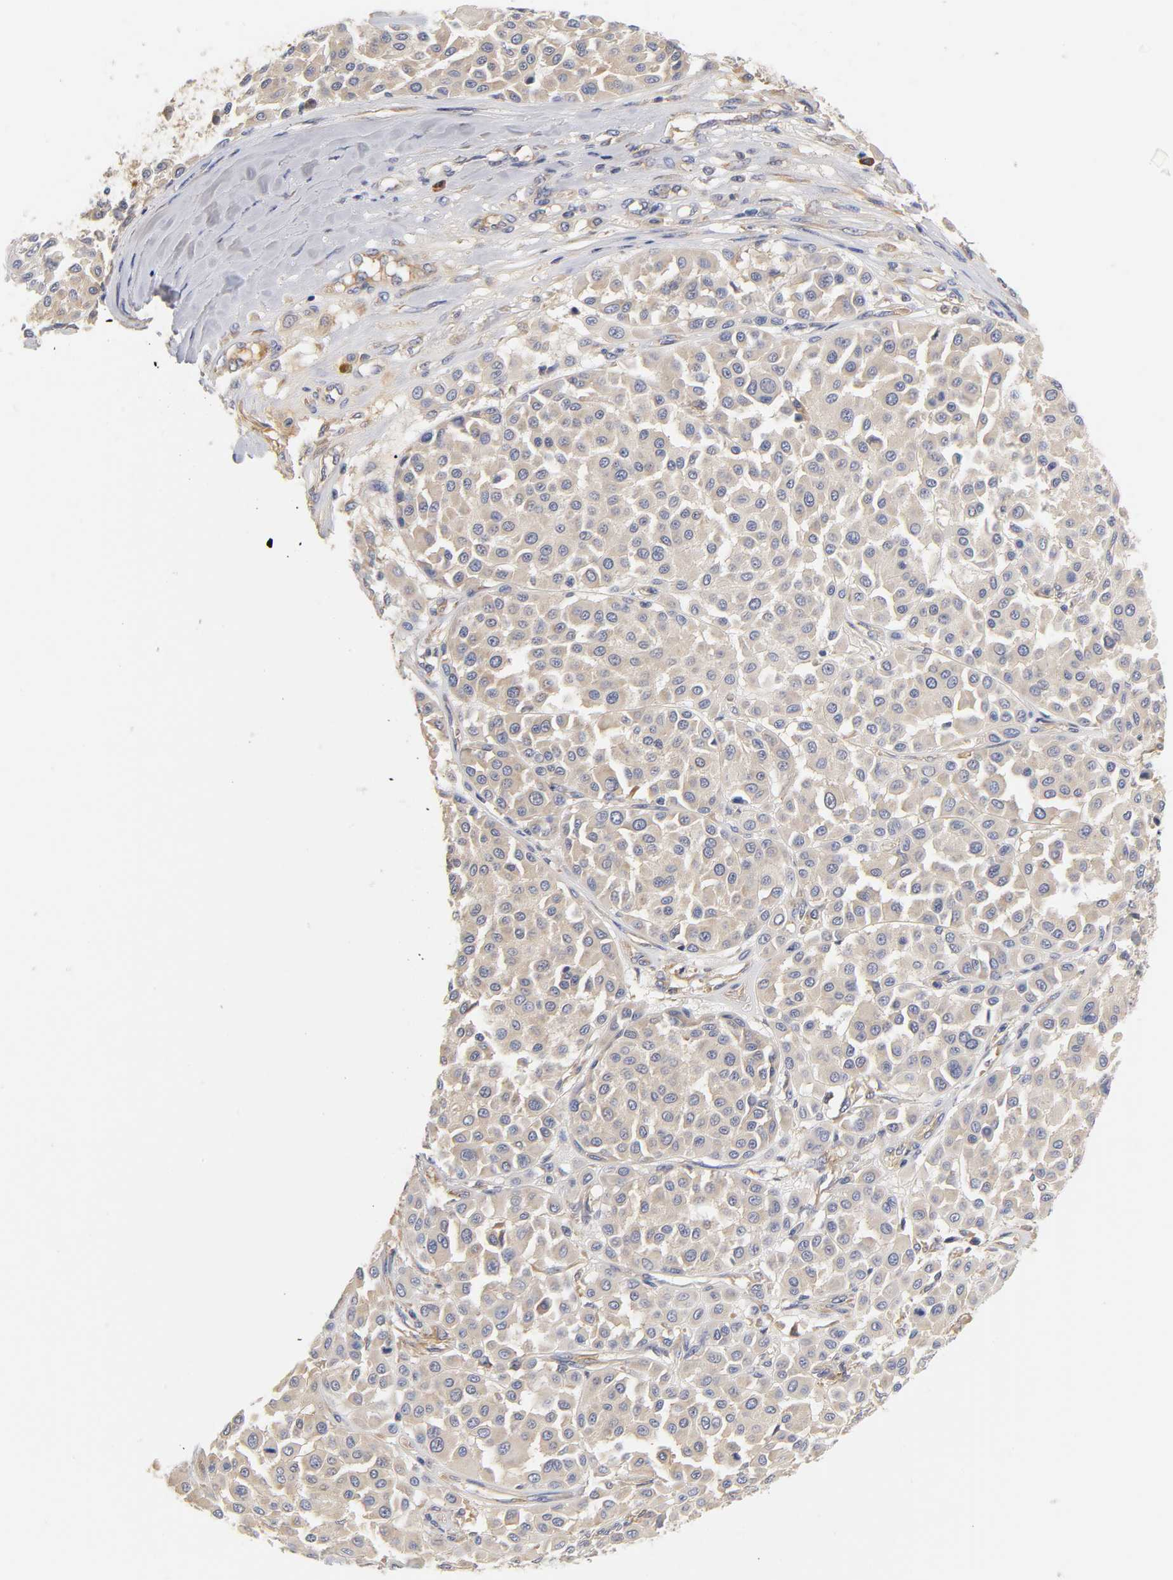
{"staining": {"intensity": "weak", "quantity": ">75%", "location": "cytoplasmic/membranous"}, "tissue": "melanoma", "cell_type": "Tumor cells", "image_type": "cancer", "snomed": [{"axis": "morphology", "description": "Malignant melanoma, Metastatic site"}, {"axis": "topography", "description": "Soft tissue"}], "caption": "This micrograph displays immunohistochemistry staining of melanoma, with low weak cytoplasmic/membranous positivity in approximately >75% of tumor cells.", "gene": "RPS29", "patient": {"sex": "male", "age": 41}}